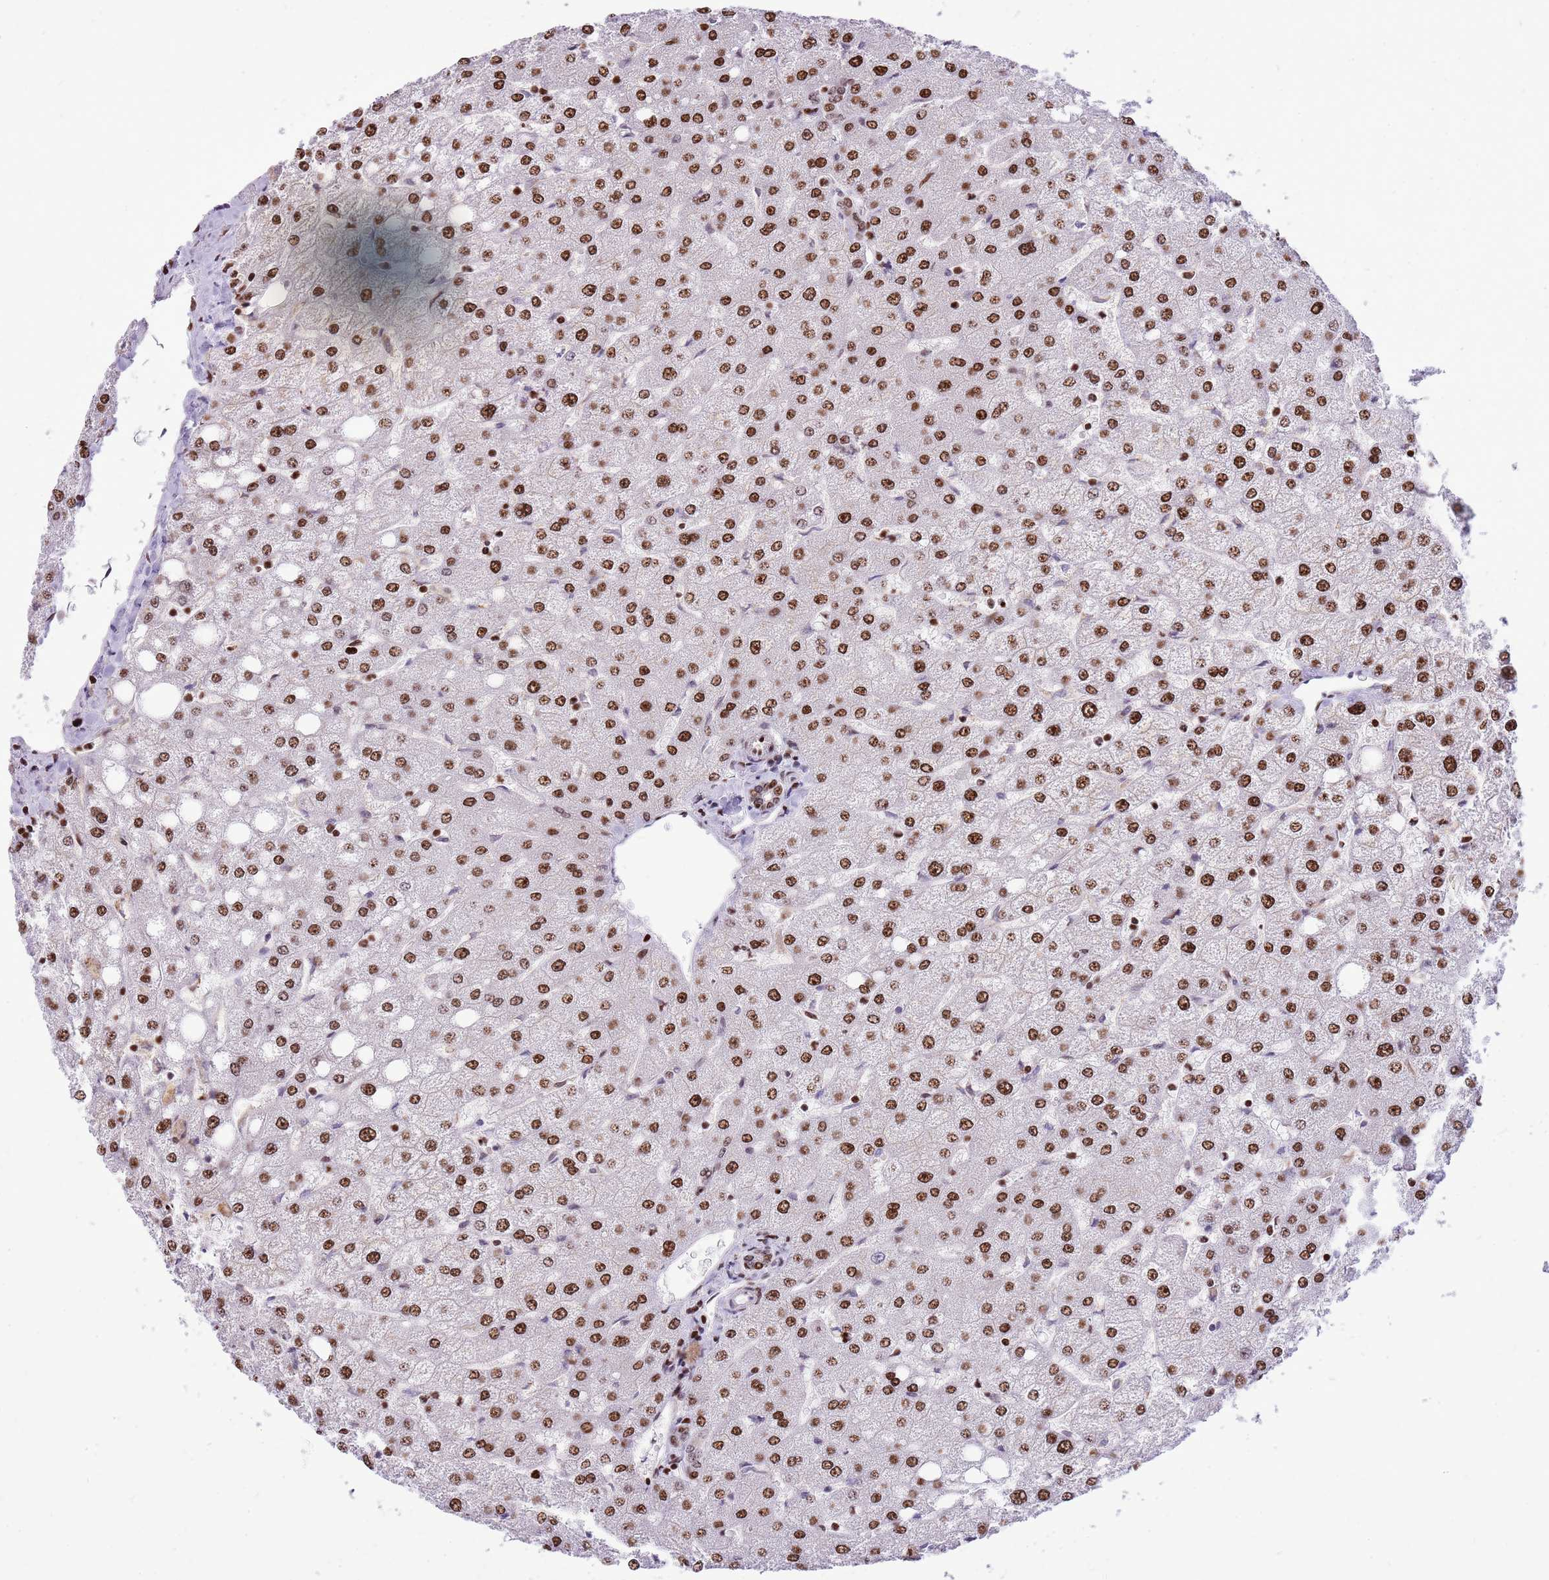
{"staining": {"intensity": "moderate", "quantity": ">75%", "location": "nuclear"}, "tissue": "liver", "cell_type": "Cholangiocytes", "image_type": "normal", "snomed": [{"axis": "morphology", "description": "Normal tissue, NOS"}, {"axis": "topography", "description": "Liver"}], "caption": "This photomicrograph displays immunohistochemistry (IHC) staining of benign human liver, with medium moderate nuclear staining in approximately >75% of cholangiocytes.", "gene": "WASHC4", "patient": {"sex": "female", "age": 54}}